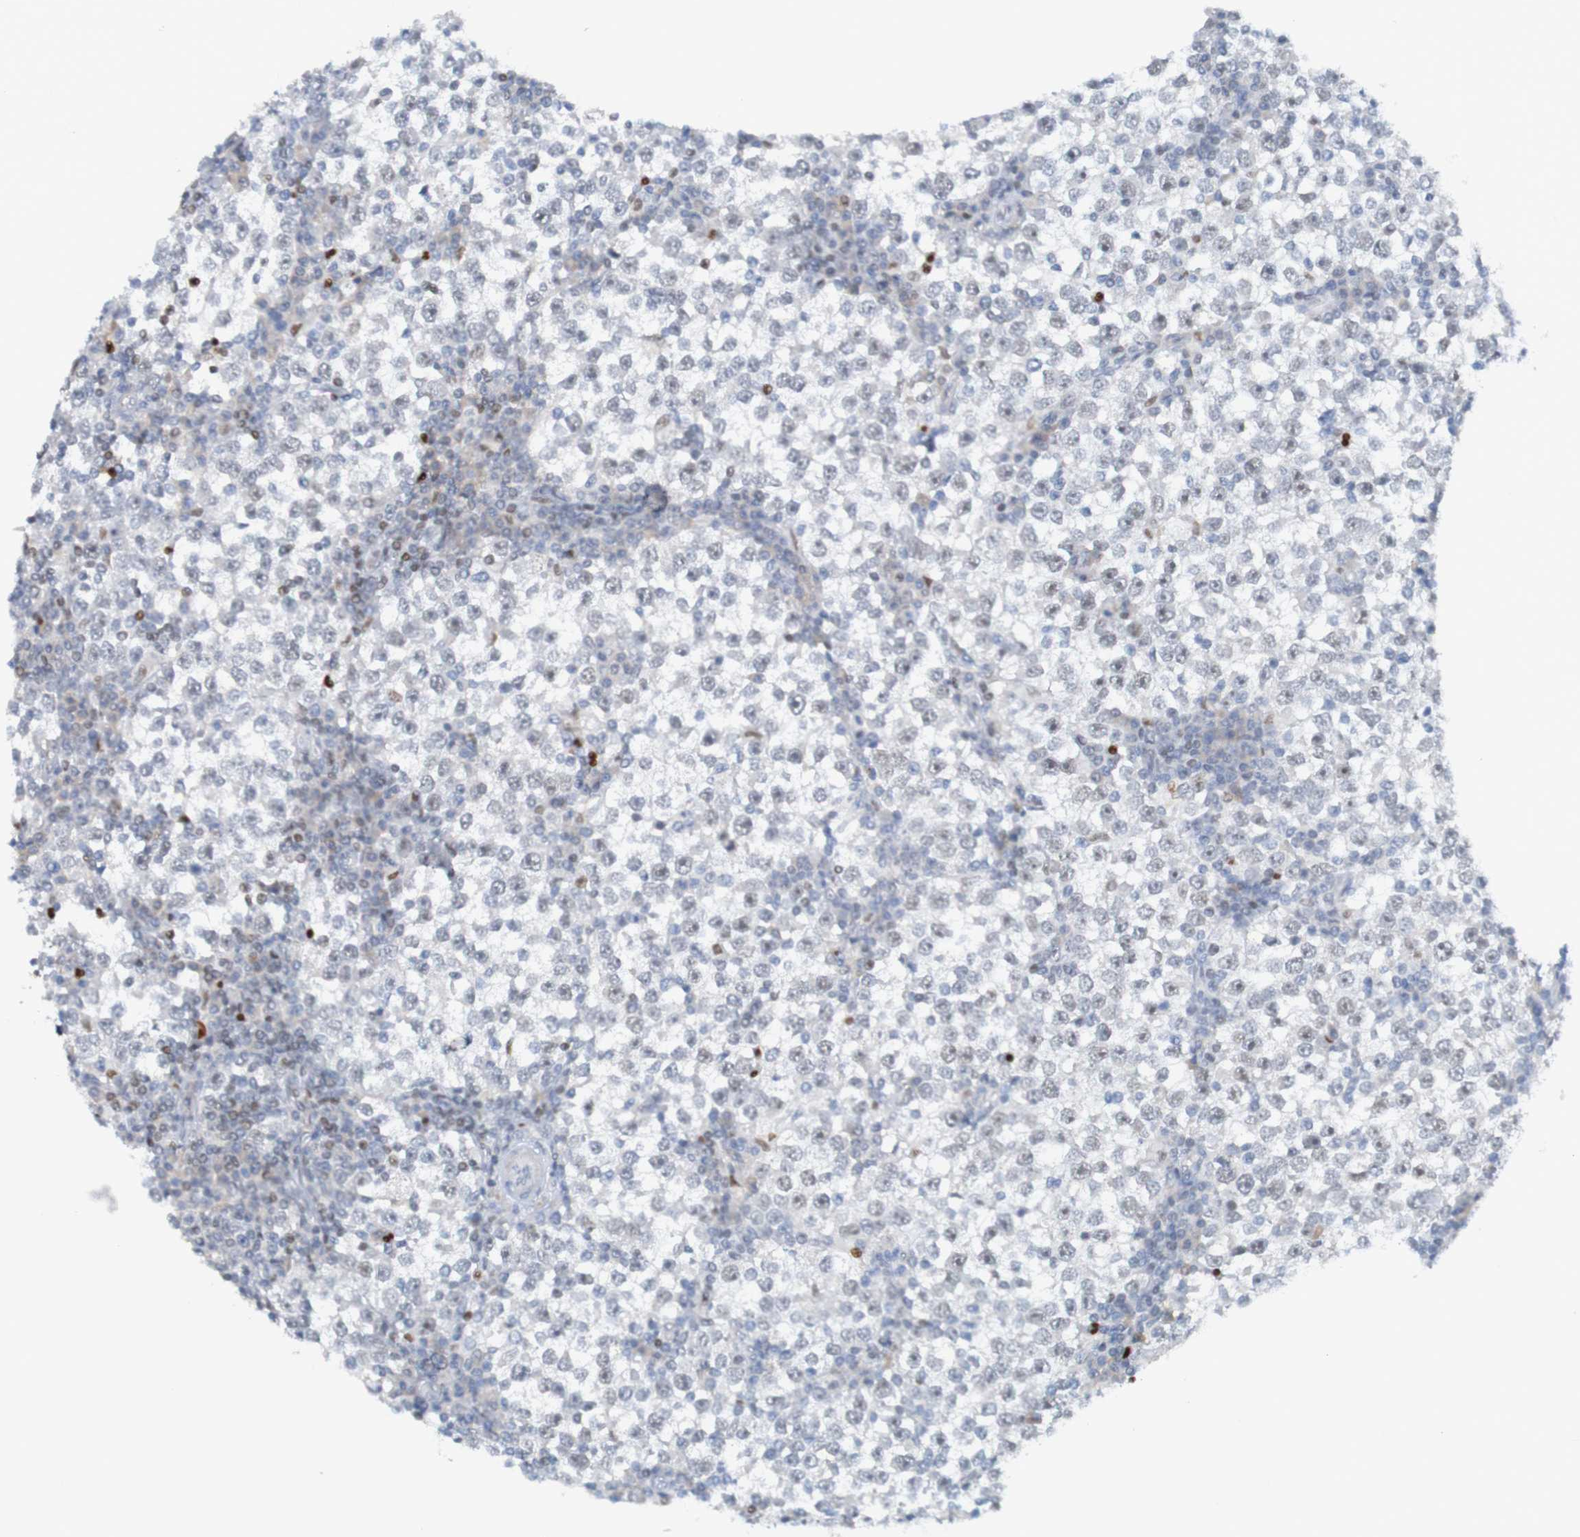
{"staining": {"intensity": "negative", "quantity": "none", "location": "none"}, "tissue": "testis cancer", "cell_type": "Tumor cells", "image_type": "cancer", "snomed": [{"axis": "morphology", "description": "Seminoma, NOS"}, {"axis": "topography", "description": "Testis"}], "caption": "This is a image of immunohistochemistry (IHC) staining of testis seminoma, which shows no expression in tumor cells. (DAB (3,3'-diaminobenzidine) immunohistochemistry (IHC) with hematoxylin counter stain).", "gene": "USP36", "patient": {"sex": "male", "age": 65}}